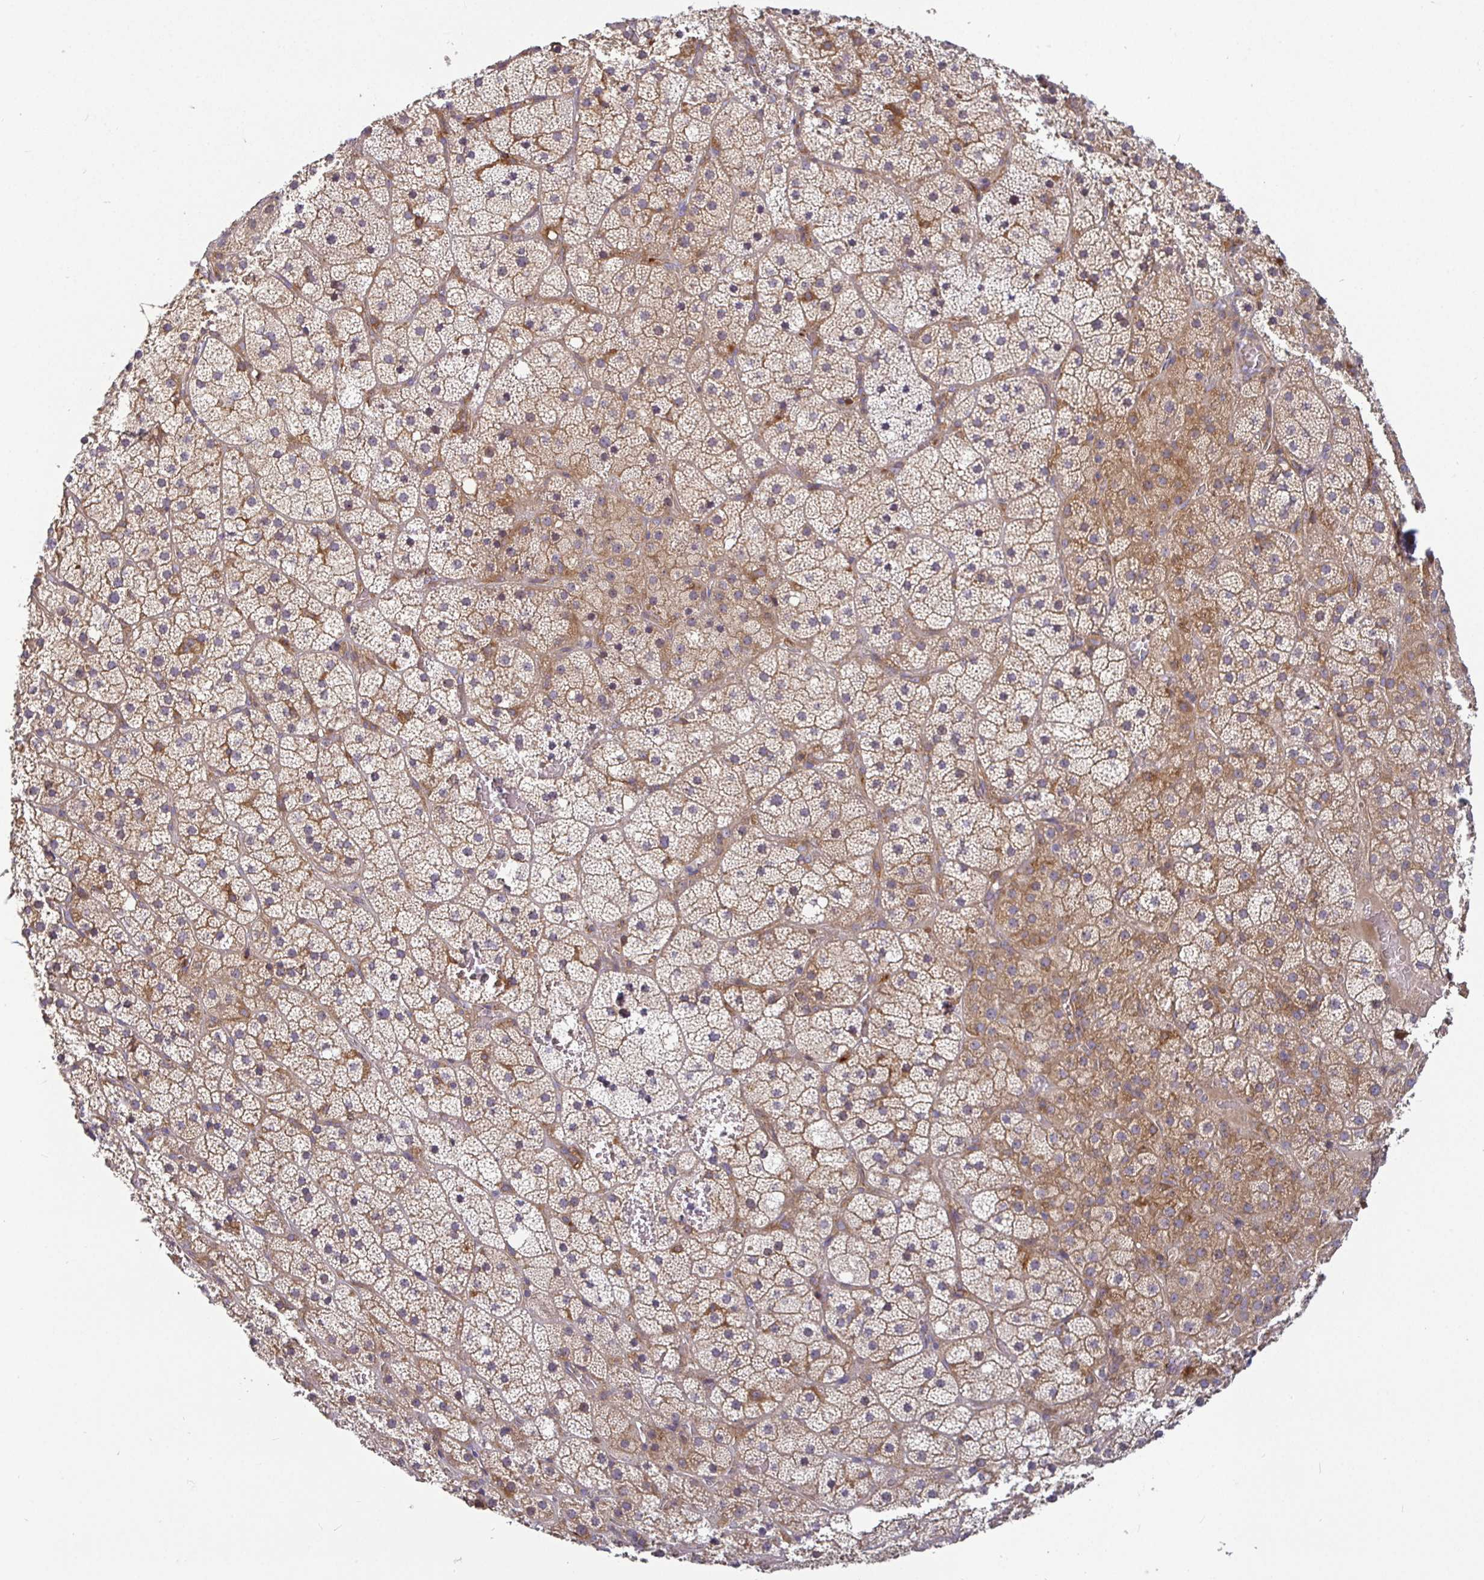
{"staining": {"intensity": "moderate", "quantity": ">75%", "location": "cytoplasmic/membranous"}, "tissue": "adrenal gland", "cell_type": "Glandular cells", "image_type": "normal", "snomed": [{"axis": "morphology", "description": "Normal tissue, NOS"}, {"axis": "topography", "description": "Adrenal gland"}], "caption": "The immunohistochemical stain highlights moderate cytoplasmic/membranous staining in glandular cells of normal adrenal gland. (Stains: DAB (3,3'-diaminobenzidine) in brown, nuclei in blue, Microscopy: brightfield microscopy at high magnification).", "gene": "SNX8", "patient": {"sex": "male", "age": 53}}